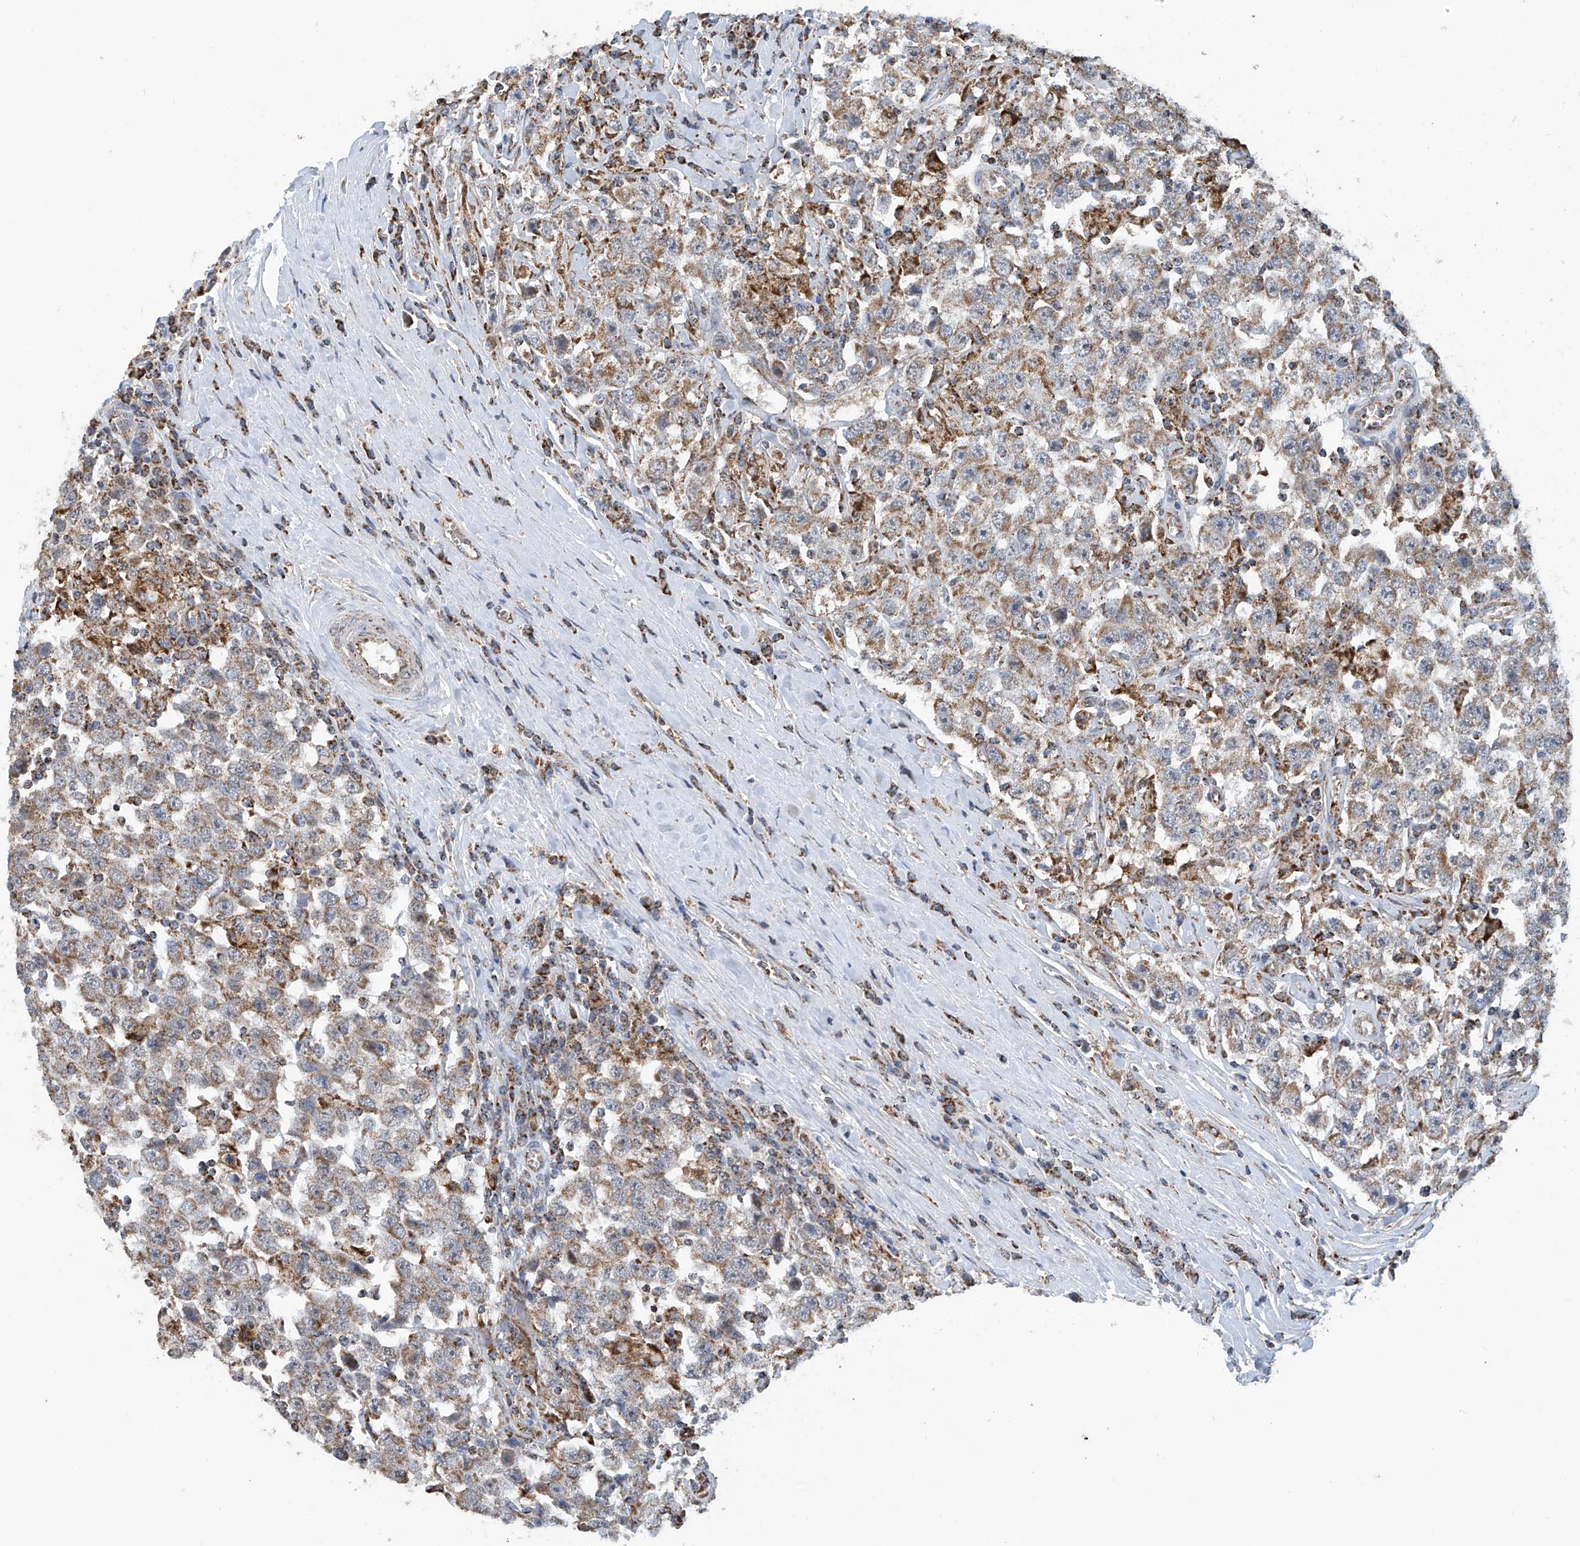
{"staining": {"intensity": "moderate", "quantity": ">75%", "location": "cytoplasmic/membranous"}, "tissue": "testis cancer", "cell_type": "Tumor cells", "image_type": "cancer", "snomed": [{"axis": "morphology", "description": "Seminoma, NOS"}, {"axis": "topography", "description": "Testis"}], "caption": "The histopathology image displays staining of seminoma (testis), revealing moderate cytoplasmic/membranous protein expression (brown color) within tumor cells.", "gene": "COMMD1", "patient": {"sex": "male", "age": 41}}